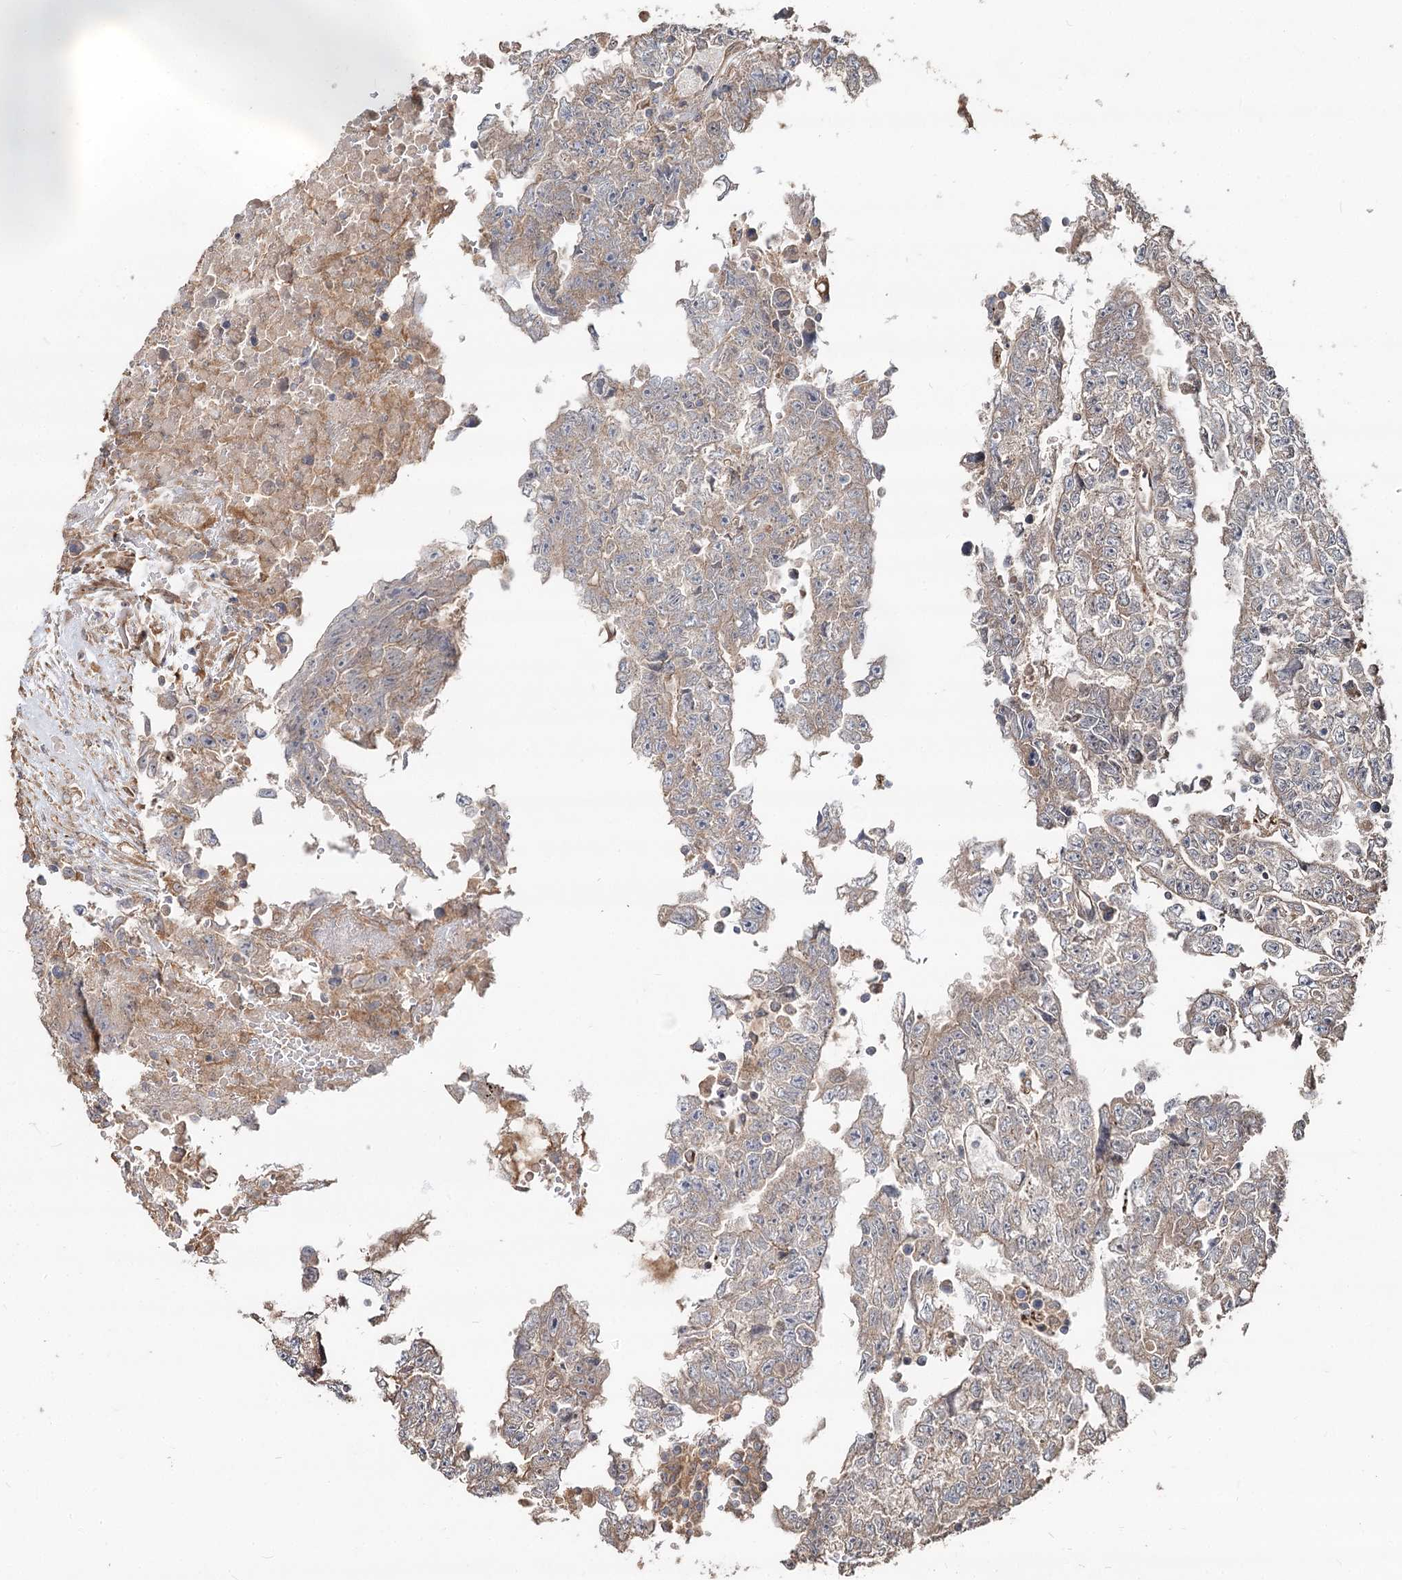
{"staining": {"intensity": "weak", "quantity": "<25%", "location": "cytoplasmic/membranous"}, "tissue": "testis cancer", "cell_type": "Tumor cells", "image_type": "cancer", "snomed": [{"axis": "morphology", "description": "Carcinoma, Embryonal, NOS"}, {"axis": "topography", "description": "Testis"}], "caption": "Protein analysis of testis embryonal carcinoma displays no significant expression in tumor cells.", "gene": "SPART", "patient": {"sex": "male", "age": 25}}